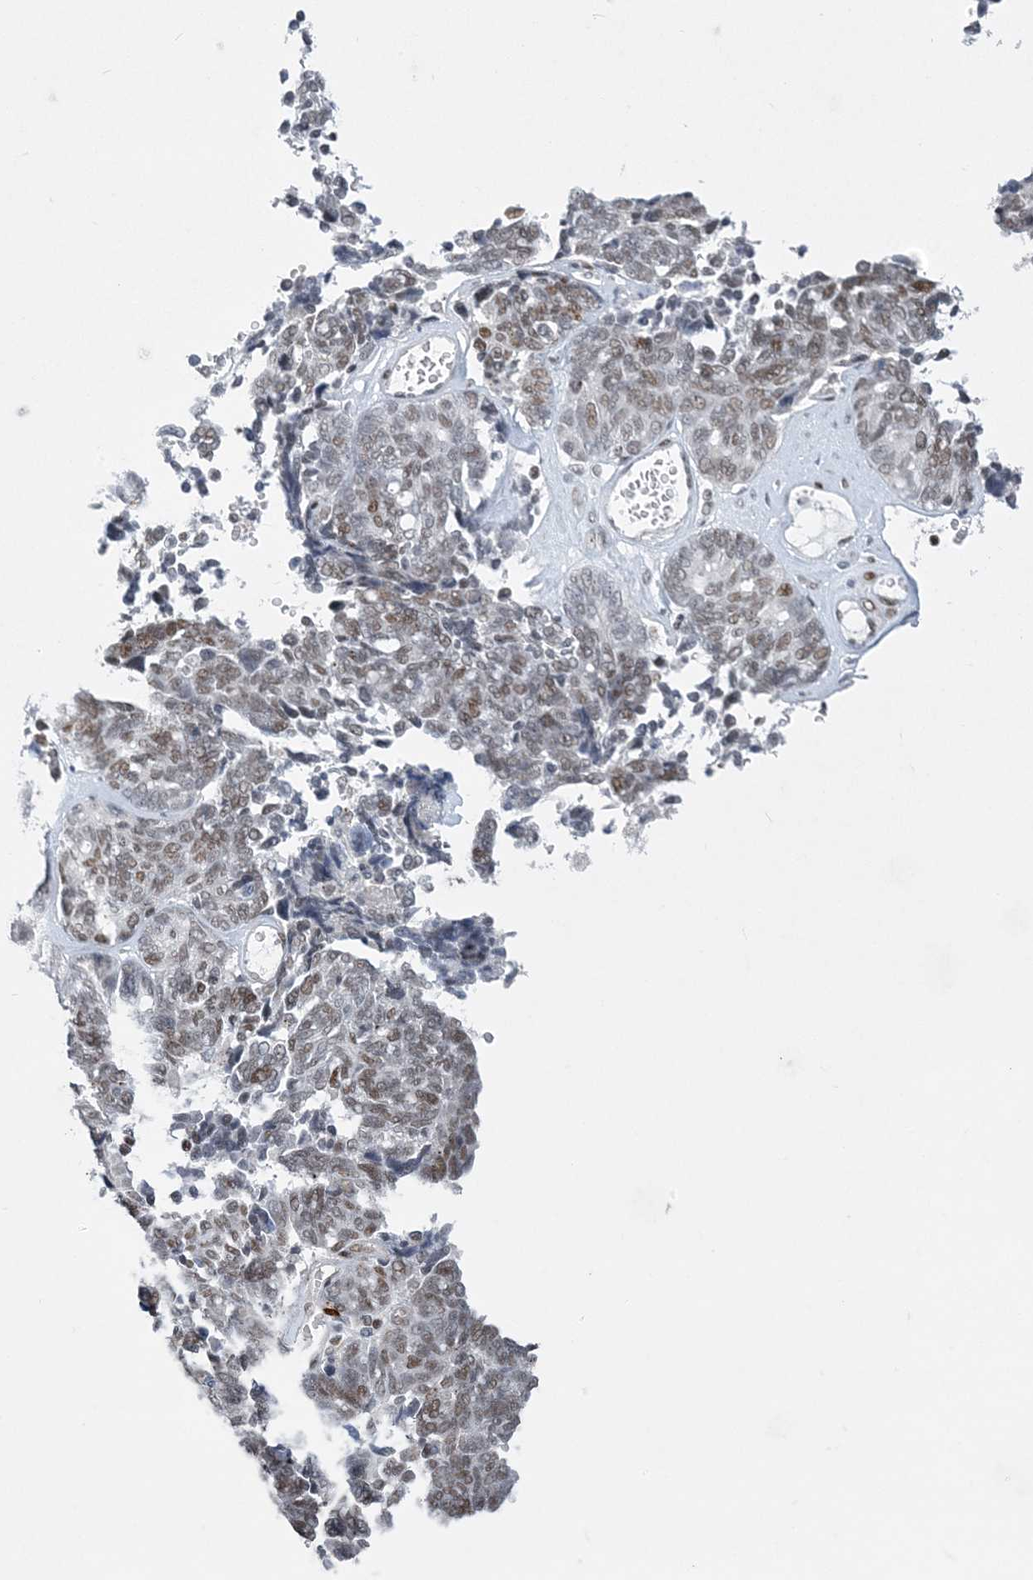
{"staining": {"intensity": "moderate", "quantity": "25%-75%", "location": "nuclear"}, "tissue": "ovarian cancer", "cell_type": "Tumor cells", "image_type": "cancer", "snomed": [{"axis": "morphology", "description": "Cystadenocarcinoma, serous, NOS"}, {"axis": "topography", "description": "Ovary"}], "caption": "High-power microscopy captured an immunohistochemistry image of ovarian serous cystadenocarcinoma, revealing moderate nuclear expression in about 25%-75% of tumor cells.", "gene": "ZBTB7A", "patient": {"sex": "female", "age": 79}}